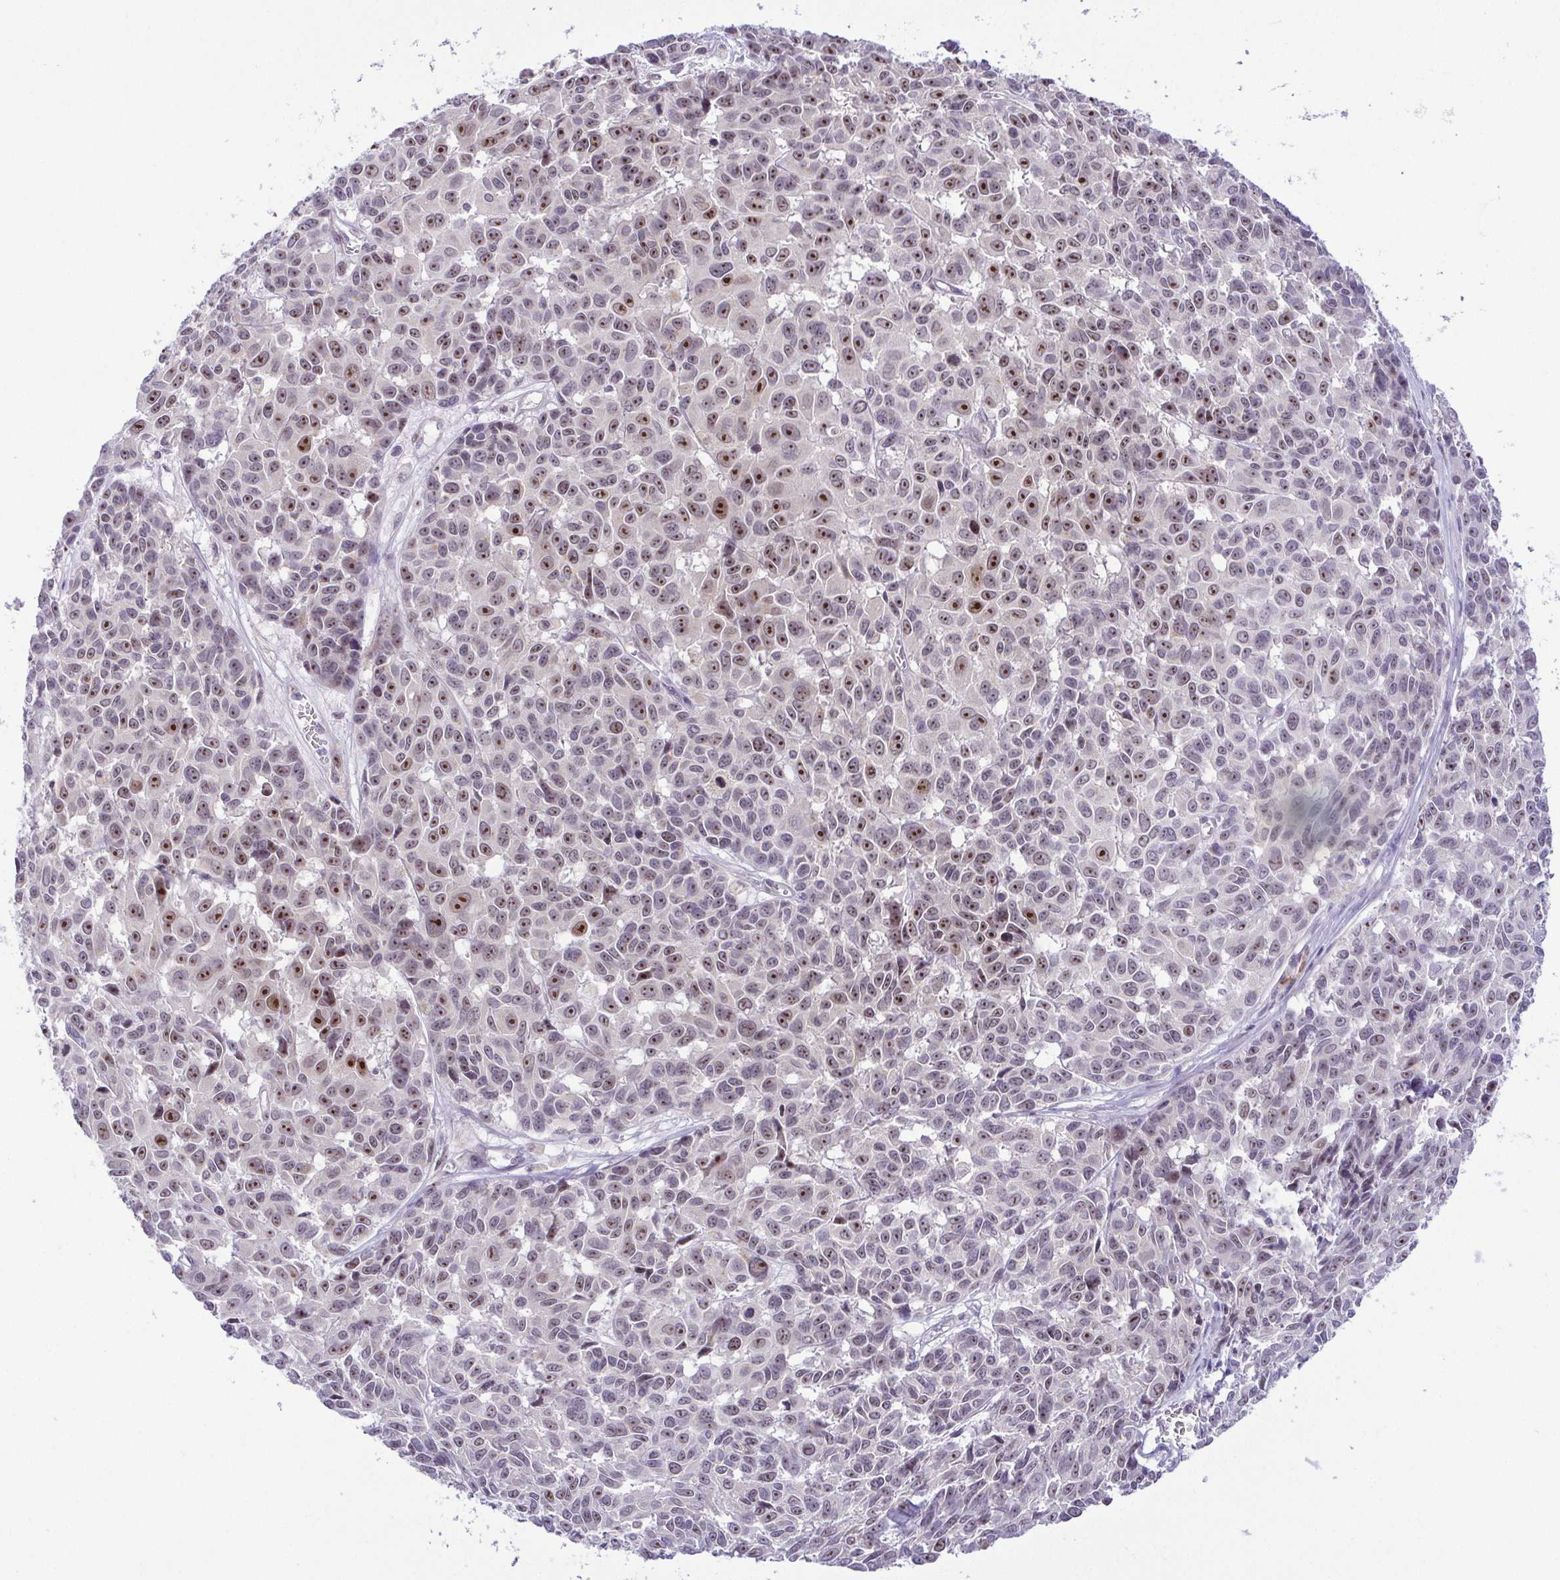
{"staining": {"intensity": "moderate", "quantity": "25%-75%", "location": "nuclear"}, "tissue": "melanoma", "cell_type": "Tumor cells", "image_type": "cancer", "snomed": [{"axis": "morphology", "description": "Malignant melanoma, NOS"}, {"axis": "topography", "description": "Skin"}], "caption": "The histopathology image exhibits staining of melanoma, revealing moderate nuclear protein positivity (brown color) within tumor cells. The staining was performed using DAB to visualize the protein expression in brown, while the nuclei were stained in blue with hematoxylin (Magnification: 20x).", "gene": "RSL24D1", "patient": {"sex": "female", "age": 66}}